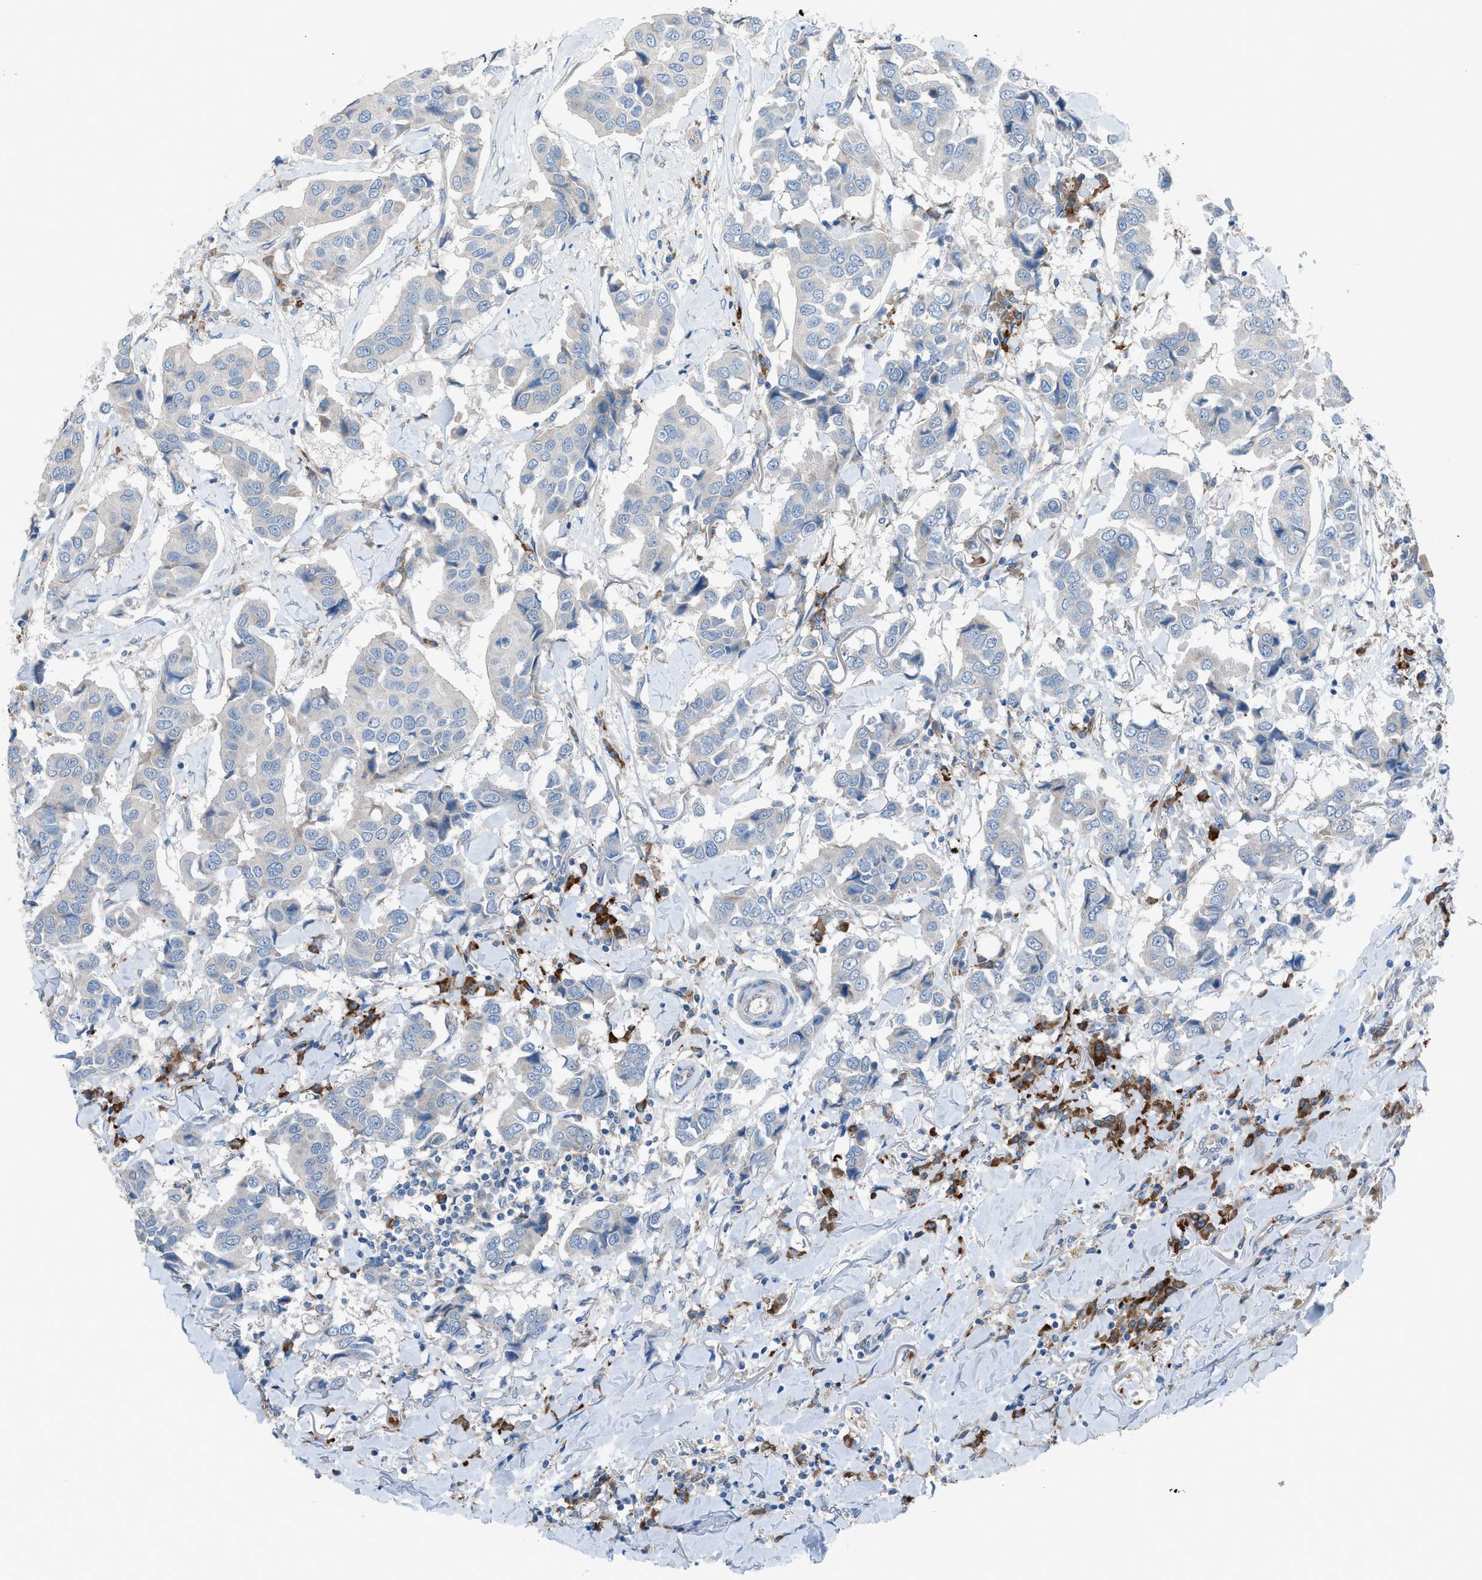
{"staining": {"intensity": "negative", "quantity": "none", "location": "none"}, "tissue": "breast cancer", "cell_type": "Tumor cells", "image_type": "cancer", "snomed": [{"axis": "morphology", "description": "Duct carcinoma"}, {"axis": "topography", "description": "Breast"}], "caption": "Immunohistochemistry image of human breast cancer stained for a protein (brown), which shows no expression in tumor cells. (DAB immunohistochemistry, high magnification).", "gene": "HEG1", "patient": {"sex": "female", "age": 80}}